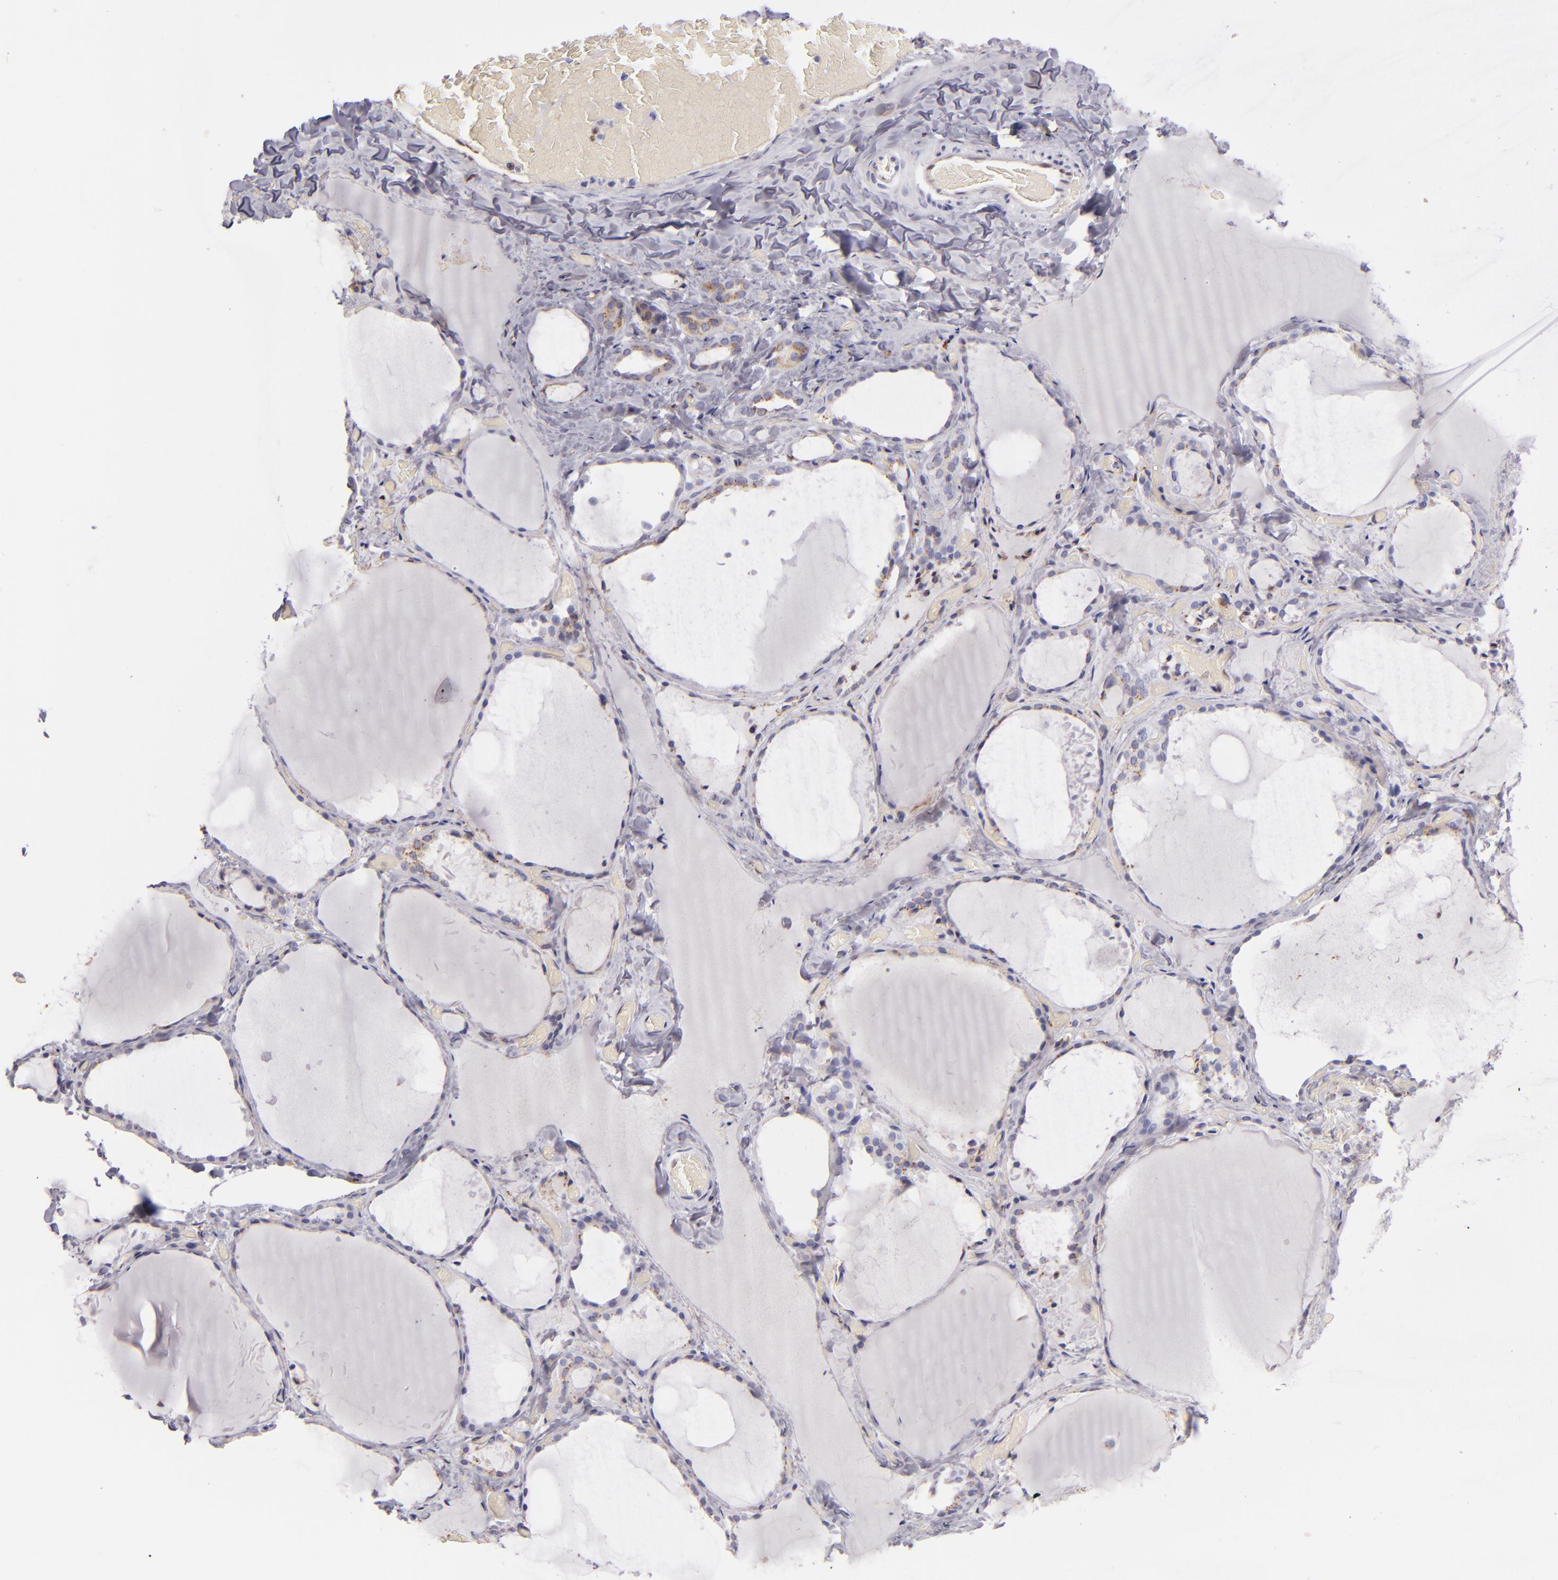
{"staining": {"intensity": "weak", "quantity": "25%-75%", "location": "cytoplasmic/membranous"}, "tissue": "thyroid gland", "cell_type": "Glandular cells", "image_type": "normal", "snomed": [{"axis": "morphology", "description": "Normal tissue, NOS"}, {"axis": "topography", "description": "Thyroid gland"}], "caption": "Benign thyroid gland displays weak cytoplasmic/membranous staining in about 25%-75% of glandular cells The staining is performed using DAB brown chromogen to label protein expression. The nuclei are counter-stained blue using hematoxylin..", "gene": "CD74", "patient": {"sex": "female", "age": 22}}